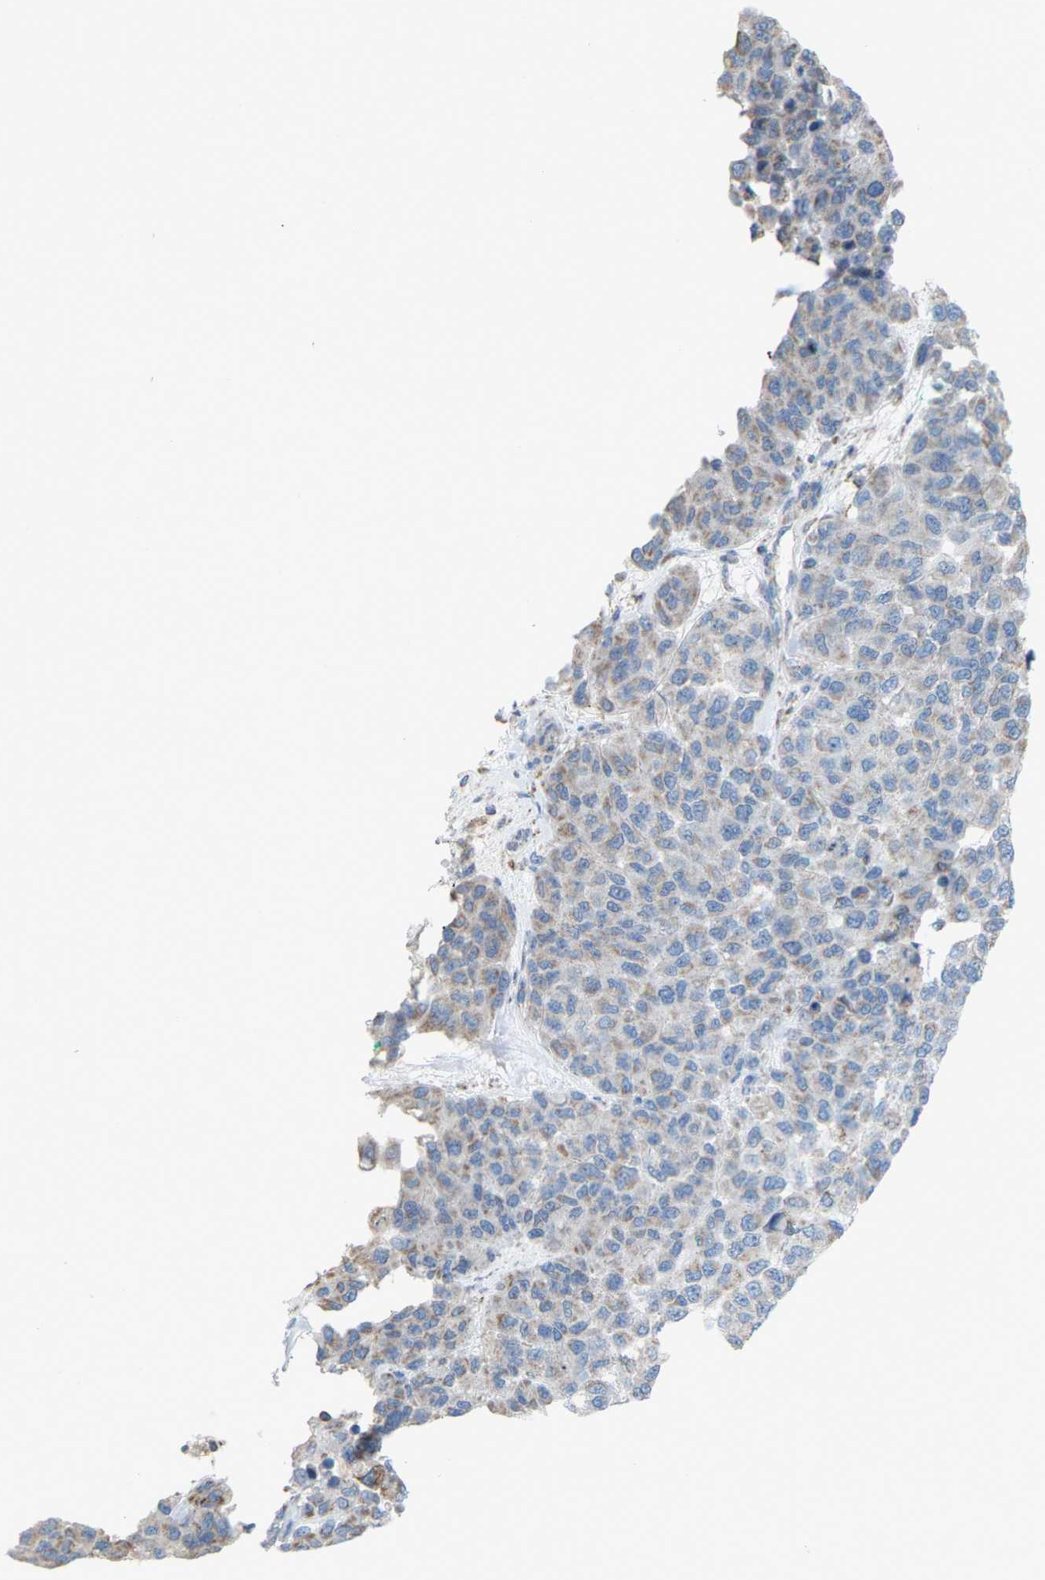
{"staining": {"intensity": "negative", "quantity": "none", "location": "none"}, "tissue": "melanoma", "cell_type": "Tumor cells", "image_type": "cancer", "snomed": [{"axis": "morphology", "description": "Malignant melanoma, NOS"}, {"axis": "topography", "description": "Skin"}], "caption": "Tumor cells are negative for brown protein staining in malignant melanoma.", "gene": "CROT", "patient": {"sex": "male", "age": 62}}